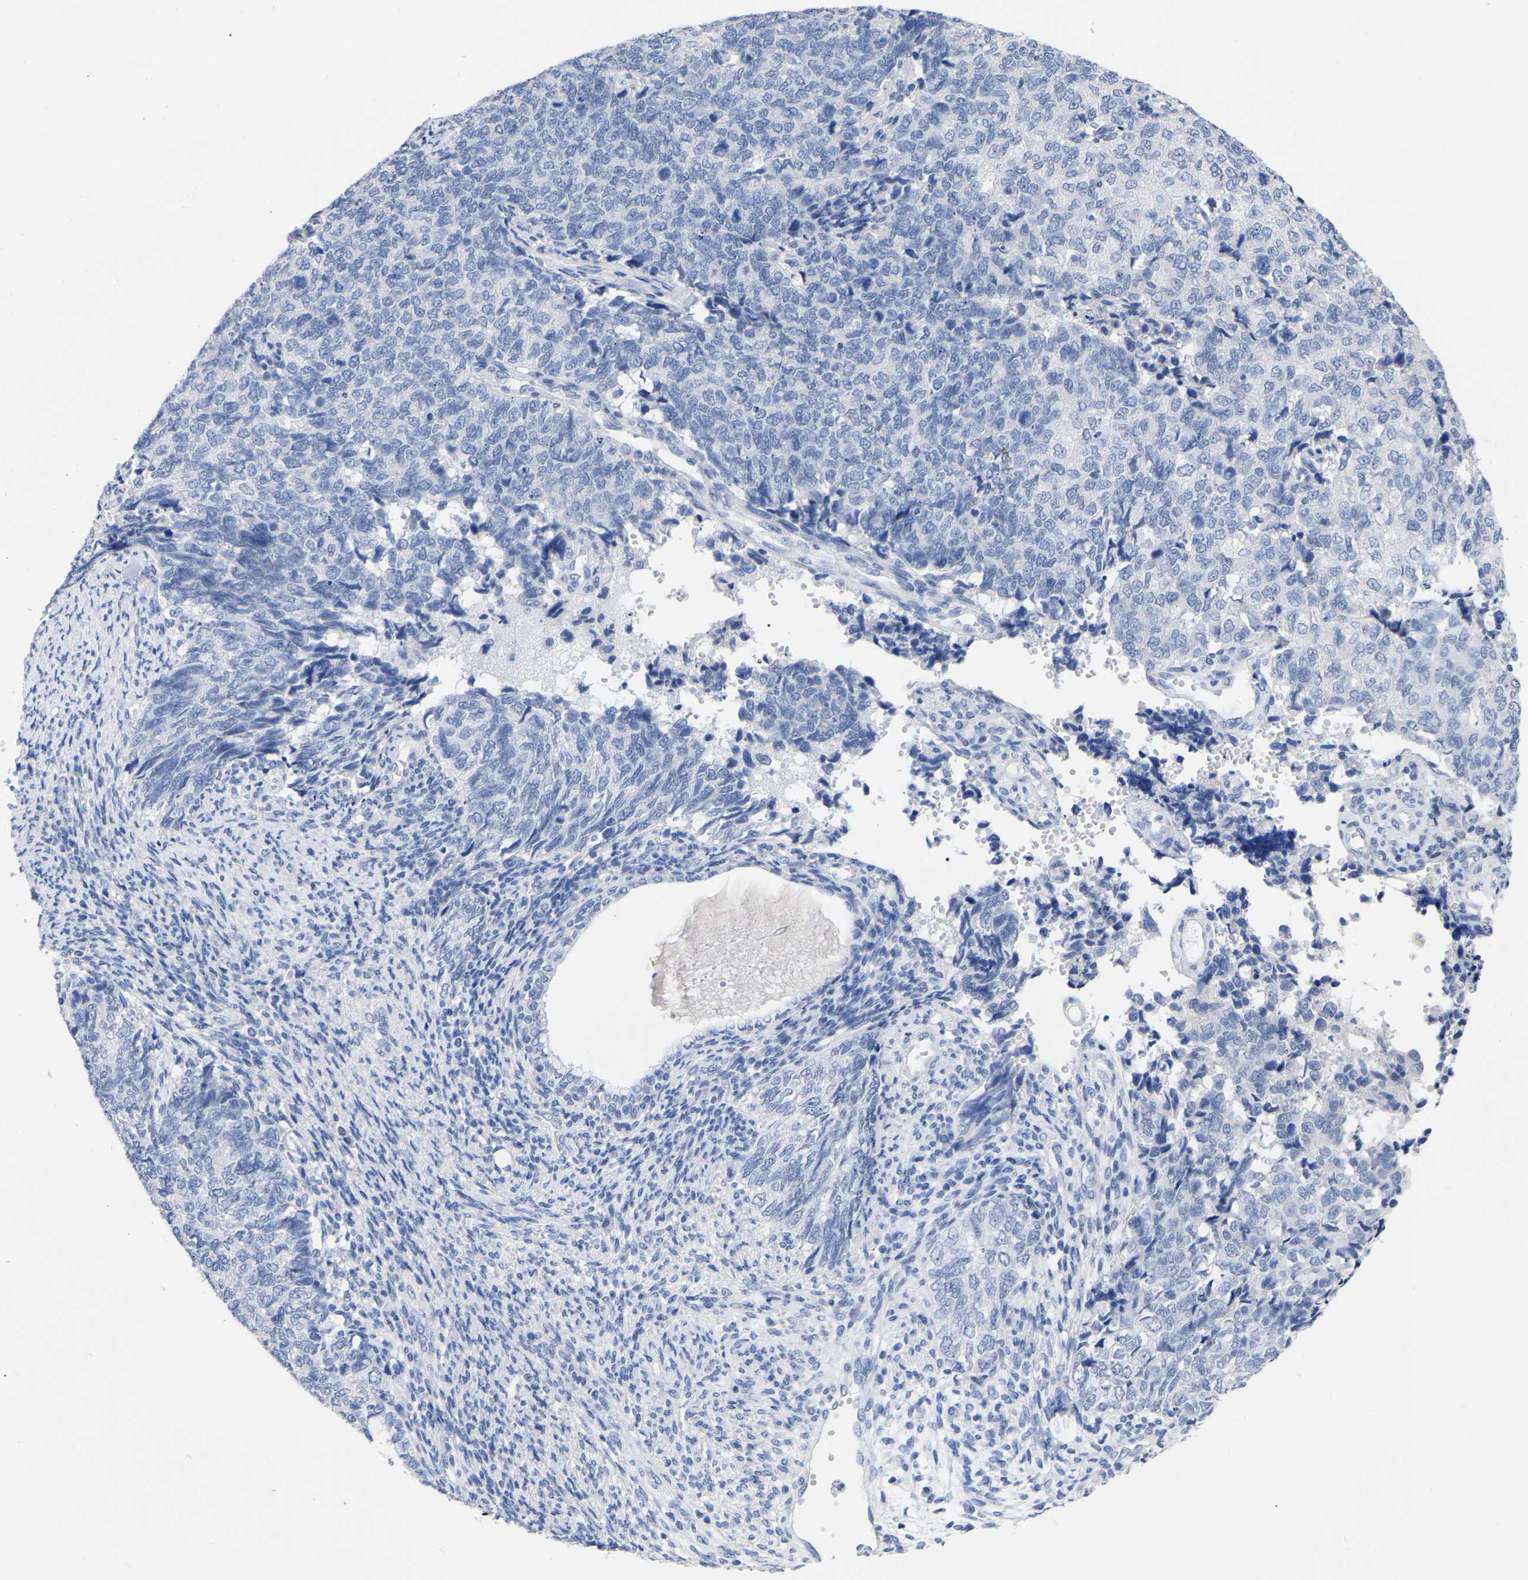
{"staining": {"intensity": "negative", "quantity": "none", "location": "none"}, "tissue": "cervical cancer", "cell_type": "Tumor cells", "image_type": "cancer", "snomed": [{"axis": "morphology", "description": "Squamous cell carcinoma, NOS"}, {"axis": "topography", "description": "Cervix"}], "caption": "Immunohistochemistry histopathology image of neoplastic tissue: cervical squamous cell carcinoma stained with DAB (3,3'-diaminobenzidine) reveals no significant protein expression in tumor cells. Nuclei are stained in blue.", "gene": "ANXA13", "patient": {"sex": "female", "age": 63}}